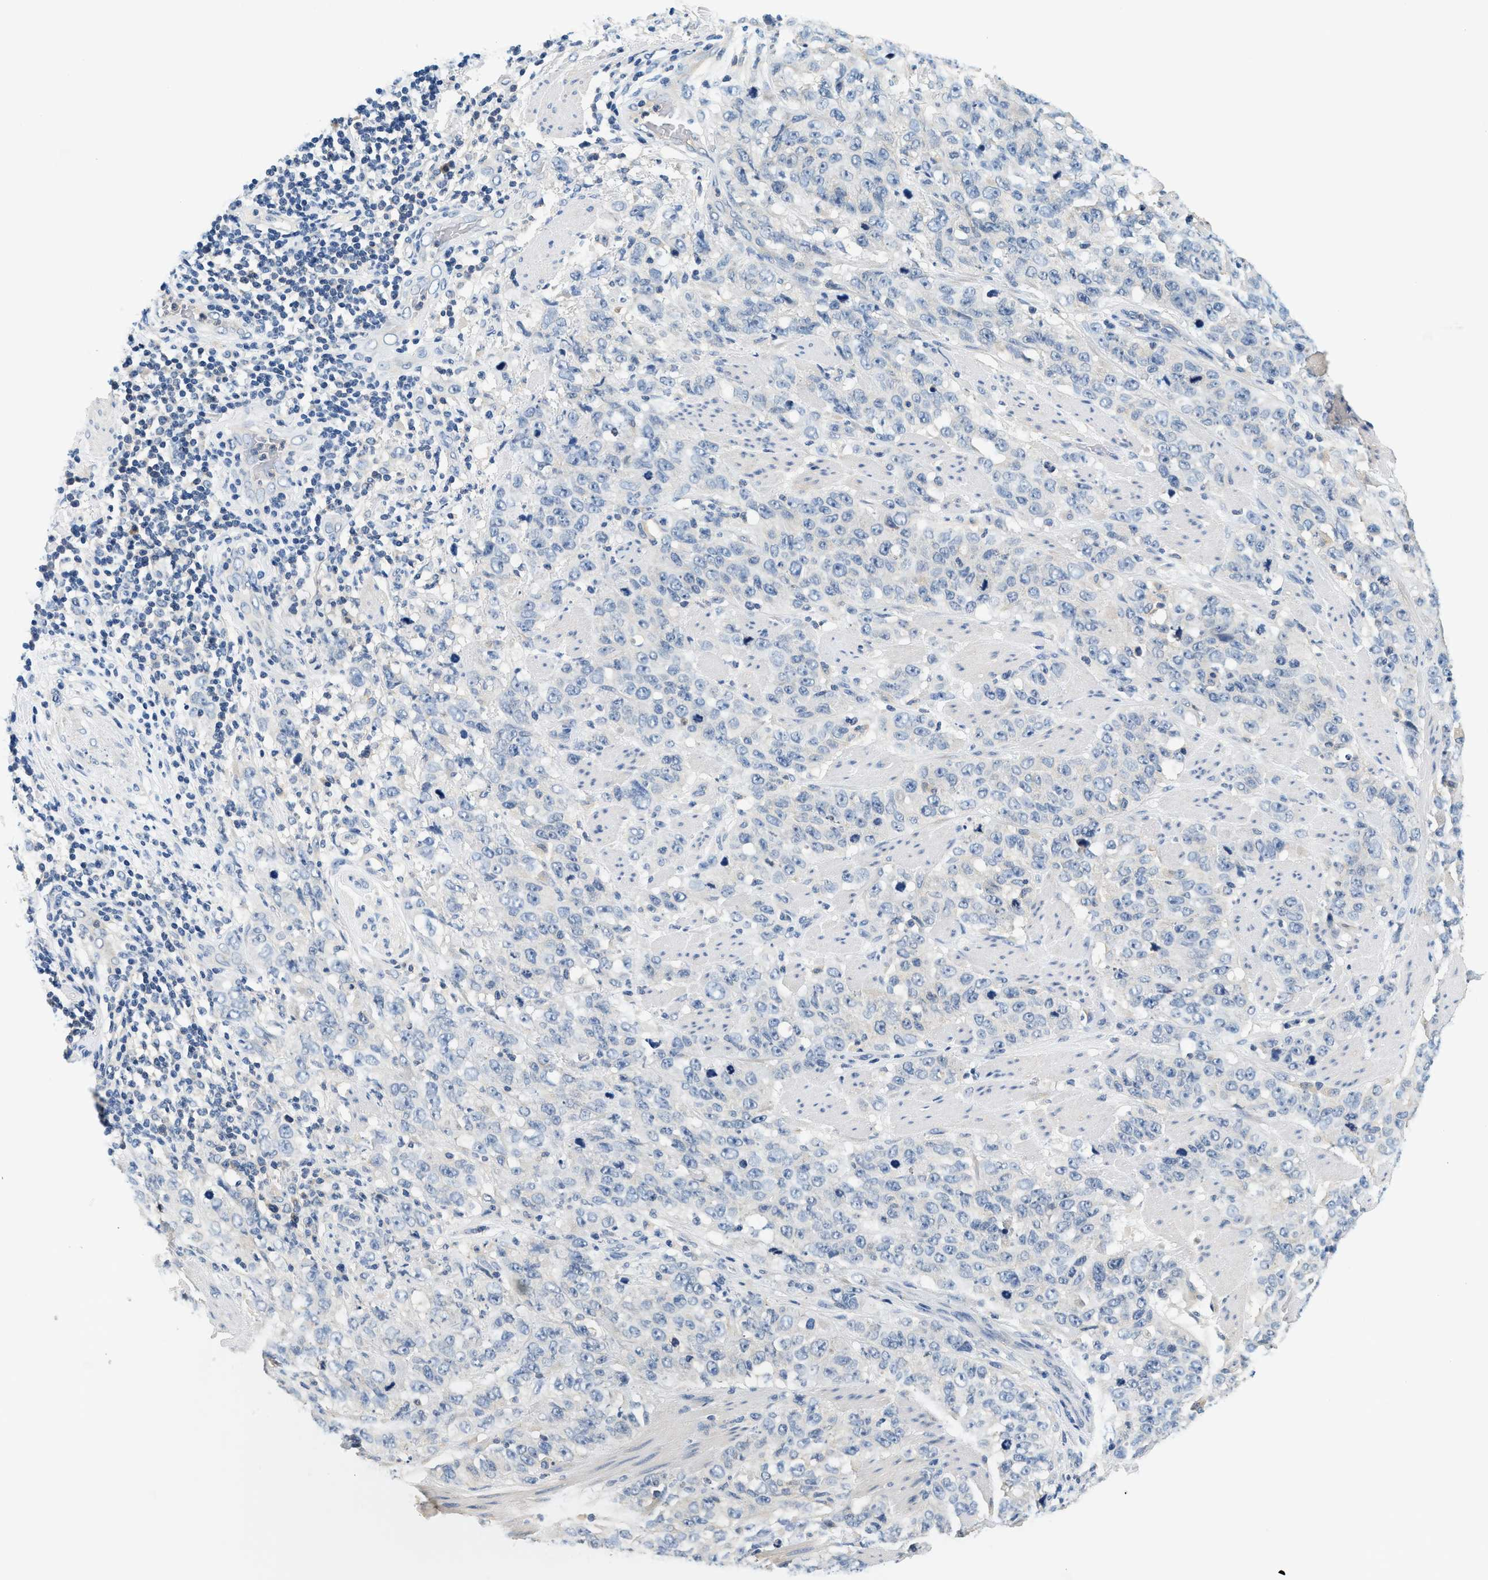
{"staining": {"intensity": "negative", "quantity": "none", "location": "none"}, "tissue": "stomach cancer", "cell_type": "Tumor cells", "image_type": "cancer", "snomed": [{"axis": "morphology", "description": "Adenocarcinoma, NOS"}, {"axis": "topography", "description": "Stomach"}], "caption": "Tumor cells show no significant positivity in stomach cancer.", "gene": "SLC35E1", "patient": {"sex": "male", "age": 48}}